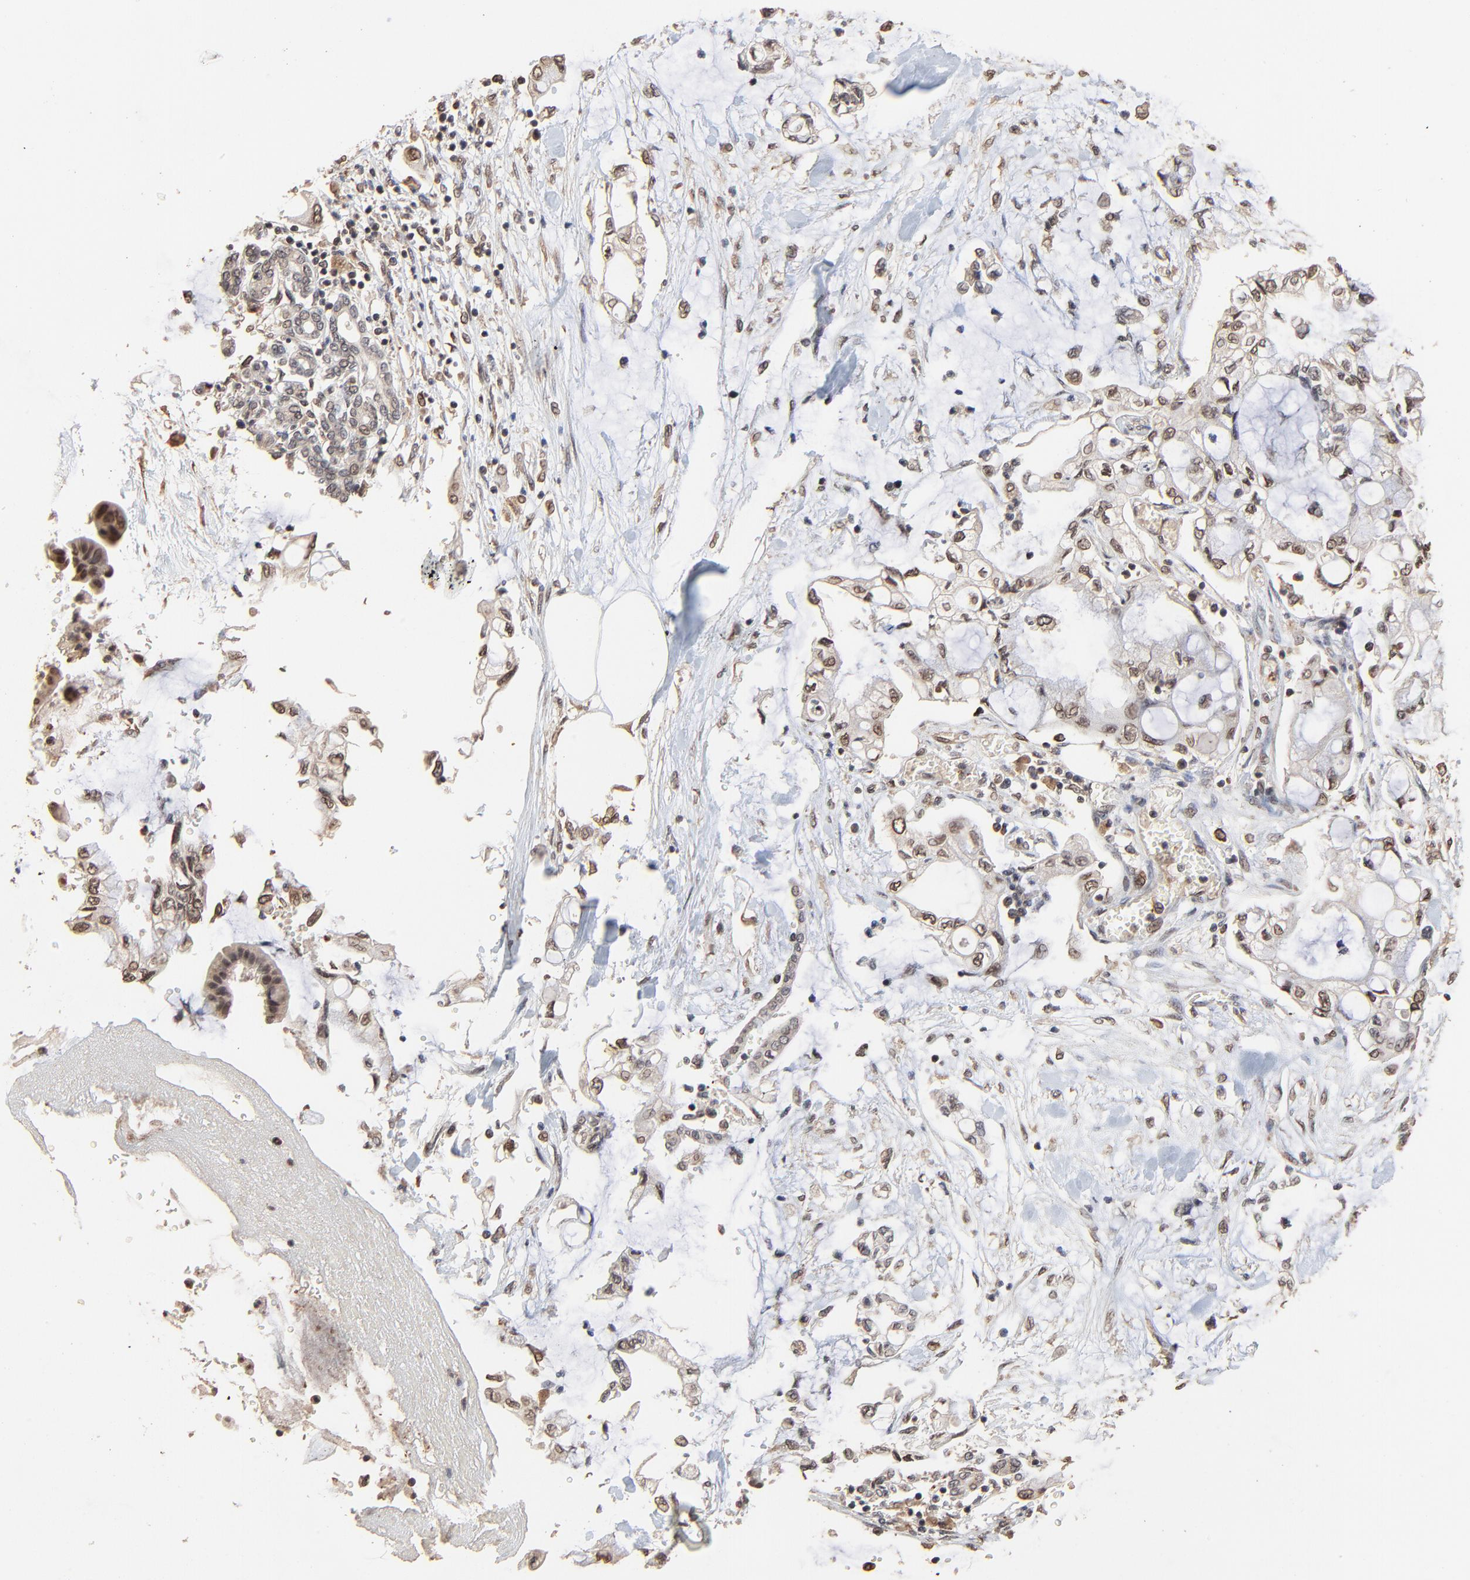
{"staining": {"intensity": "weak", "quantity": ">75%", "location": "nuclear"}, "tissue": "pancreatic cancer", "cell_type": "Tumor cells", "image_type": "cancer", "snomed": [{"axis": "morphology", "description": "Adenocarcinoma, NOS"}, {"axis": "topography", "description": "Pancreas"}], "caption": "Immunohistochemistry staining of pancreatic cancer, which shows low levels of weak nuclear positivity in approximately >75% of tumor cells indicating weak nuclear protein positivity. The staining was performed using DAB (3,3'-diaminobenzidine) (brown) for protein detection and nuclei were counterstained in hematoxylin (blue).", "gene": "FAM227A", "patient": {"sex": "female", "age": 70}}